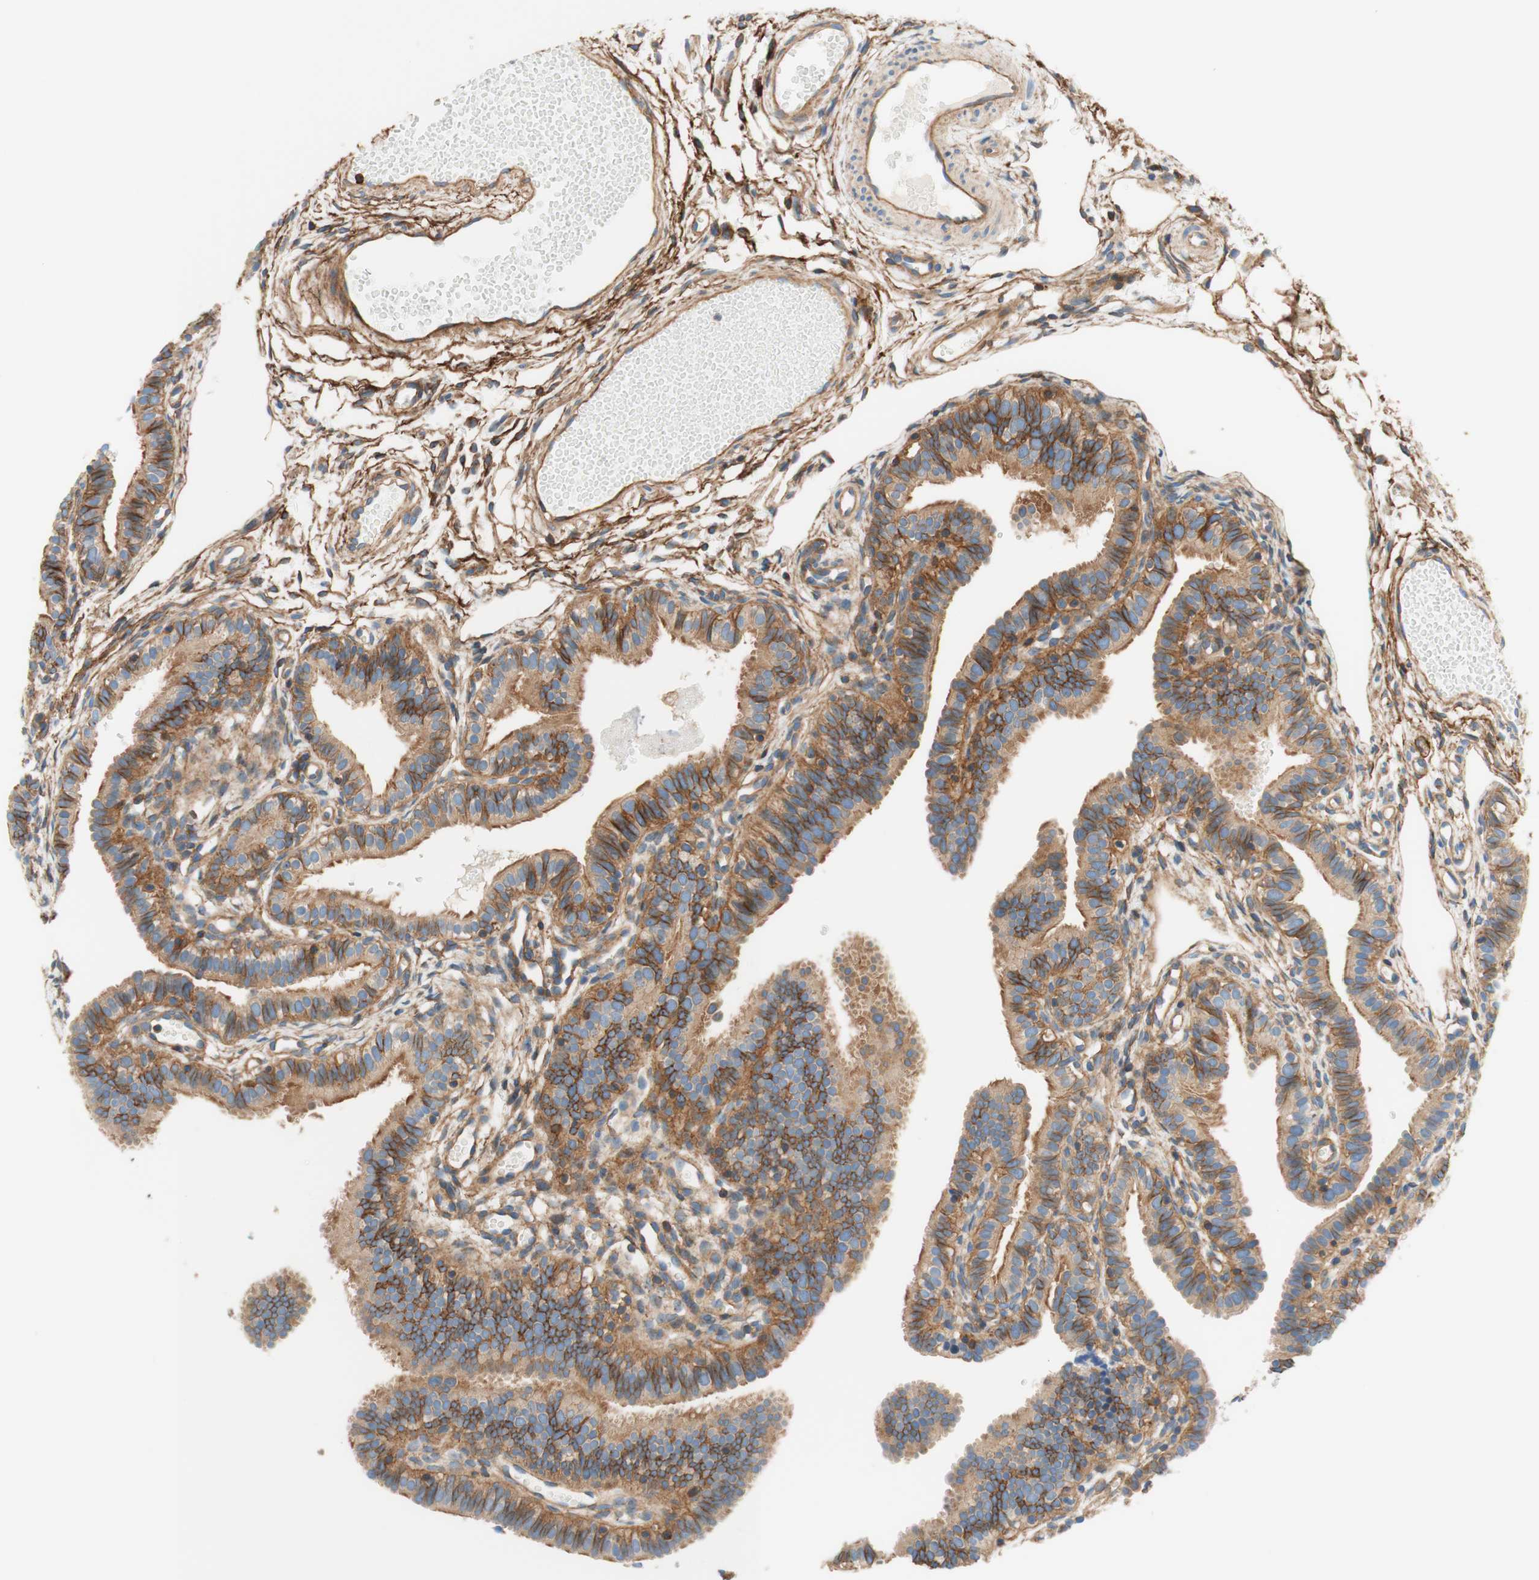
{"staining": {"intensity": "moderate", "quantity": ">75%", "location": "cytoplasmic/membranous"}, "tissue": "fallopian tube", "cell_type": "Glandular cells", "image_type": "normal", "snomed": [{"axis": "morphology", "description": "Normal tissue, NOS"}, {"axis": "topography", "description": "Fallopian tube"}, {"axis": "topography", "description": "Placenta"}], "caption": "The photomicrograph exhibits staining of unremarkable fallopian tube, revealing moderate cytoplasmic/membranous protein expression (brown color) within glandular cells. (DAB (3,3'-diaminobenzidine) IHC, brown staining for protein, blue staining for nuclei).", "gene": "VPS26A", "patient": {"sex": "female", "age": 34}}